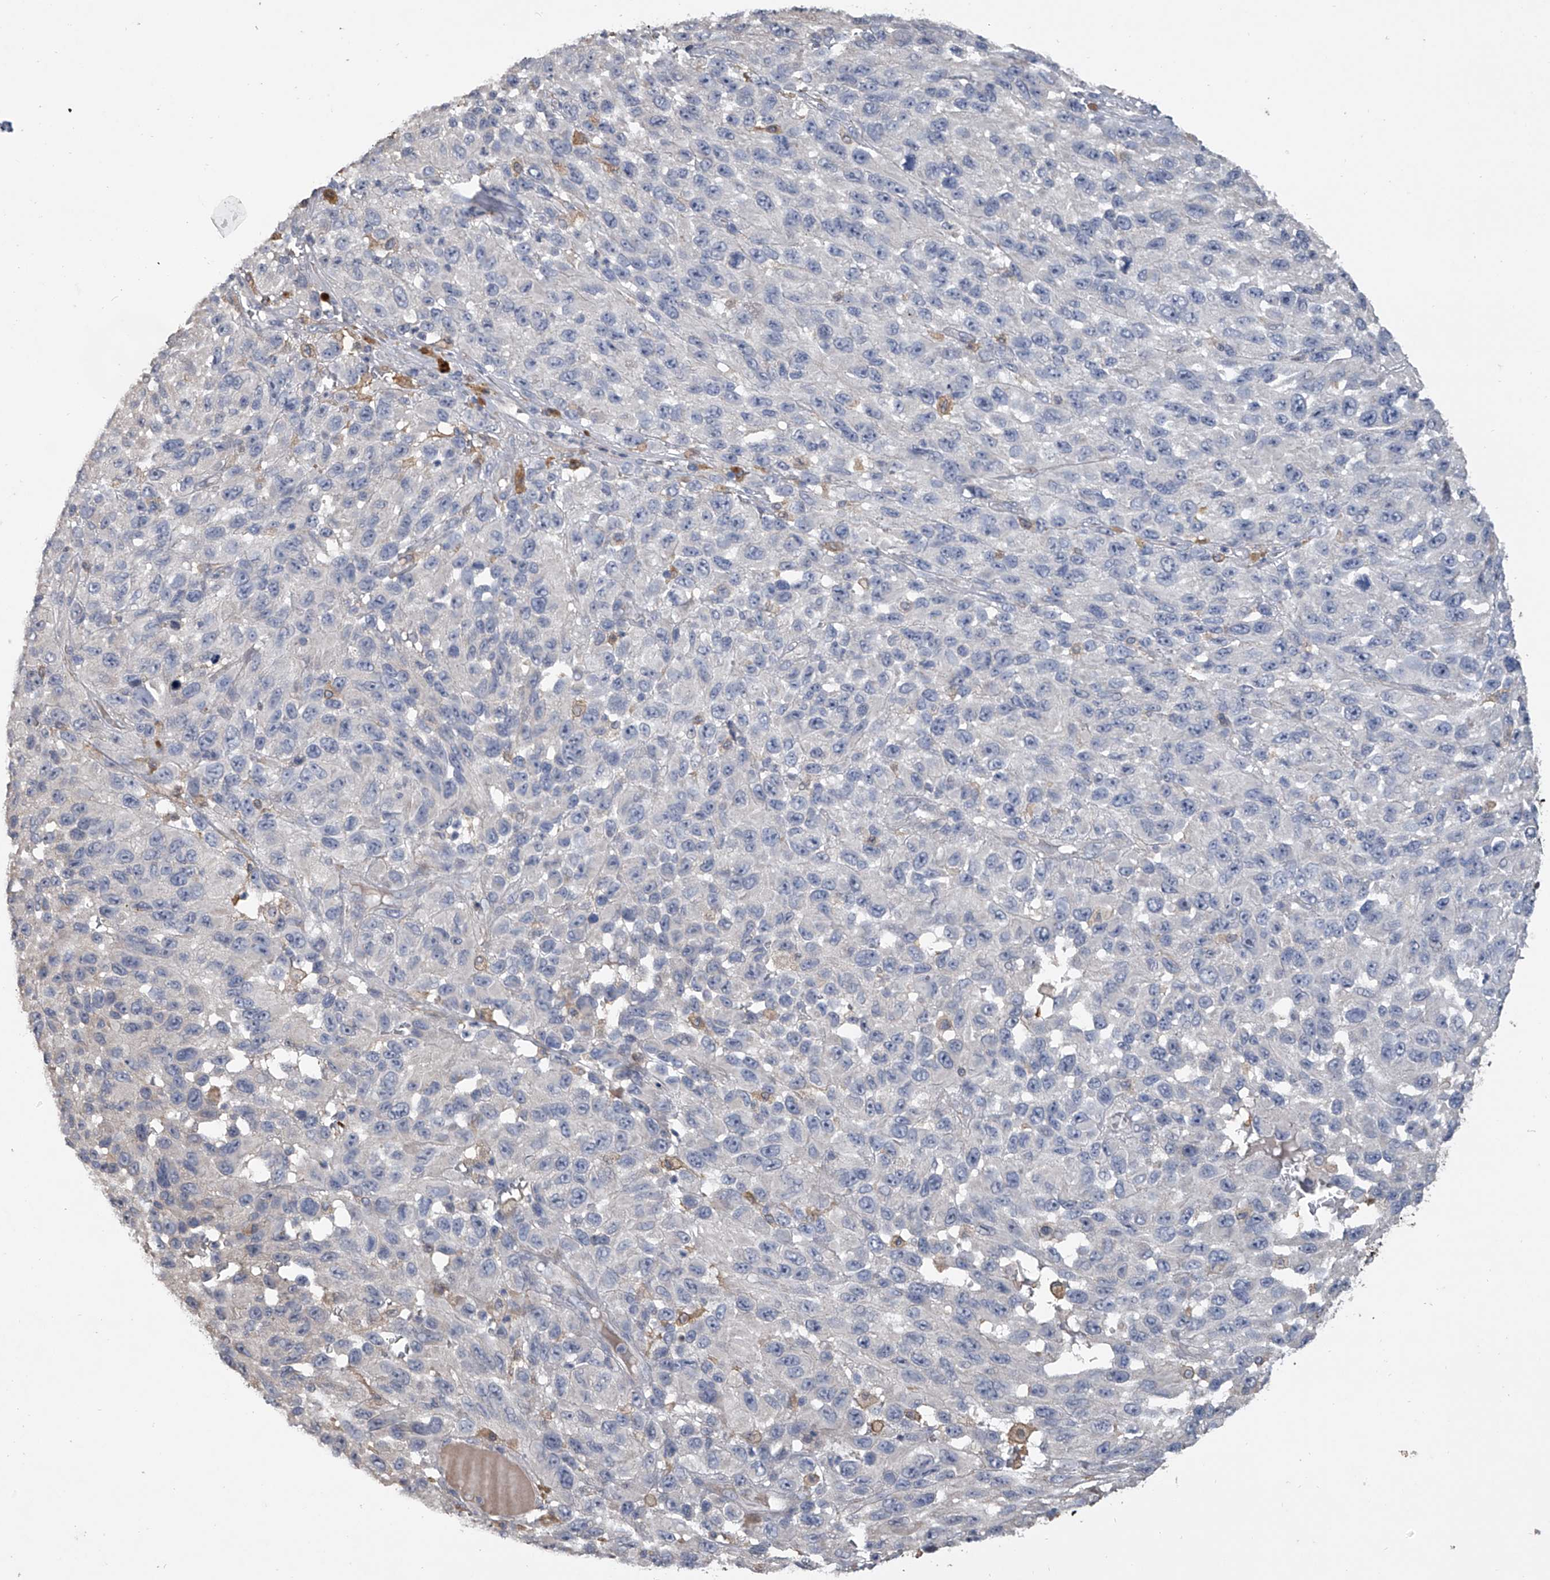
{"staining": {"intensity": "negative", "quantity": "none", "location": "none"}, "tissue": "melanoma", "cell_type": "Tumor cells", "image_type": "cancer", "snomed": [{"axis": "morphology", "description": "Malignant melanoma, NOS"}, {"axis": "topography", "description": "Skin"}], "caption": "Immunohistochemical staining of malignant melanoma shows no significant positivity in tumor cells.", "gene": "DOCK9", "patient": {"sex": "female", "age": 96}}